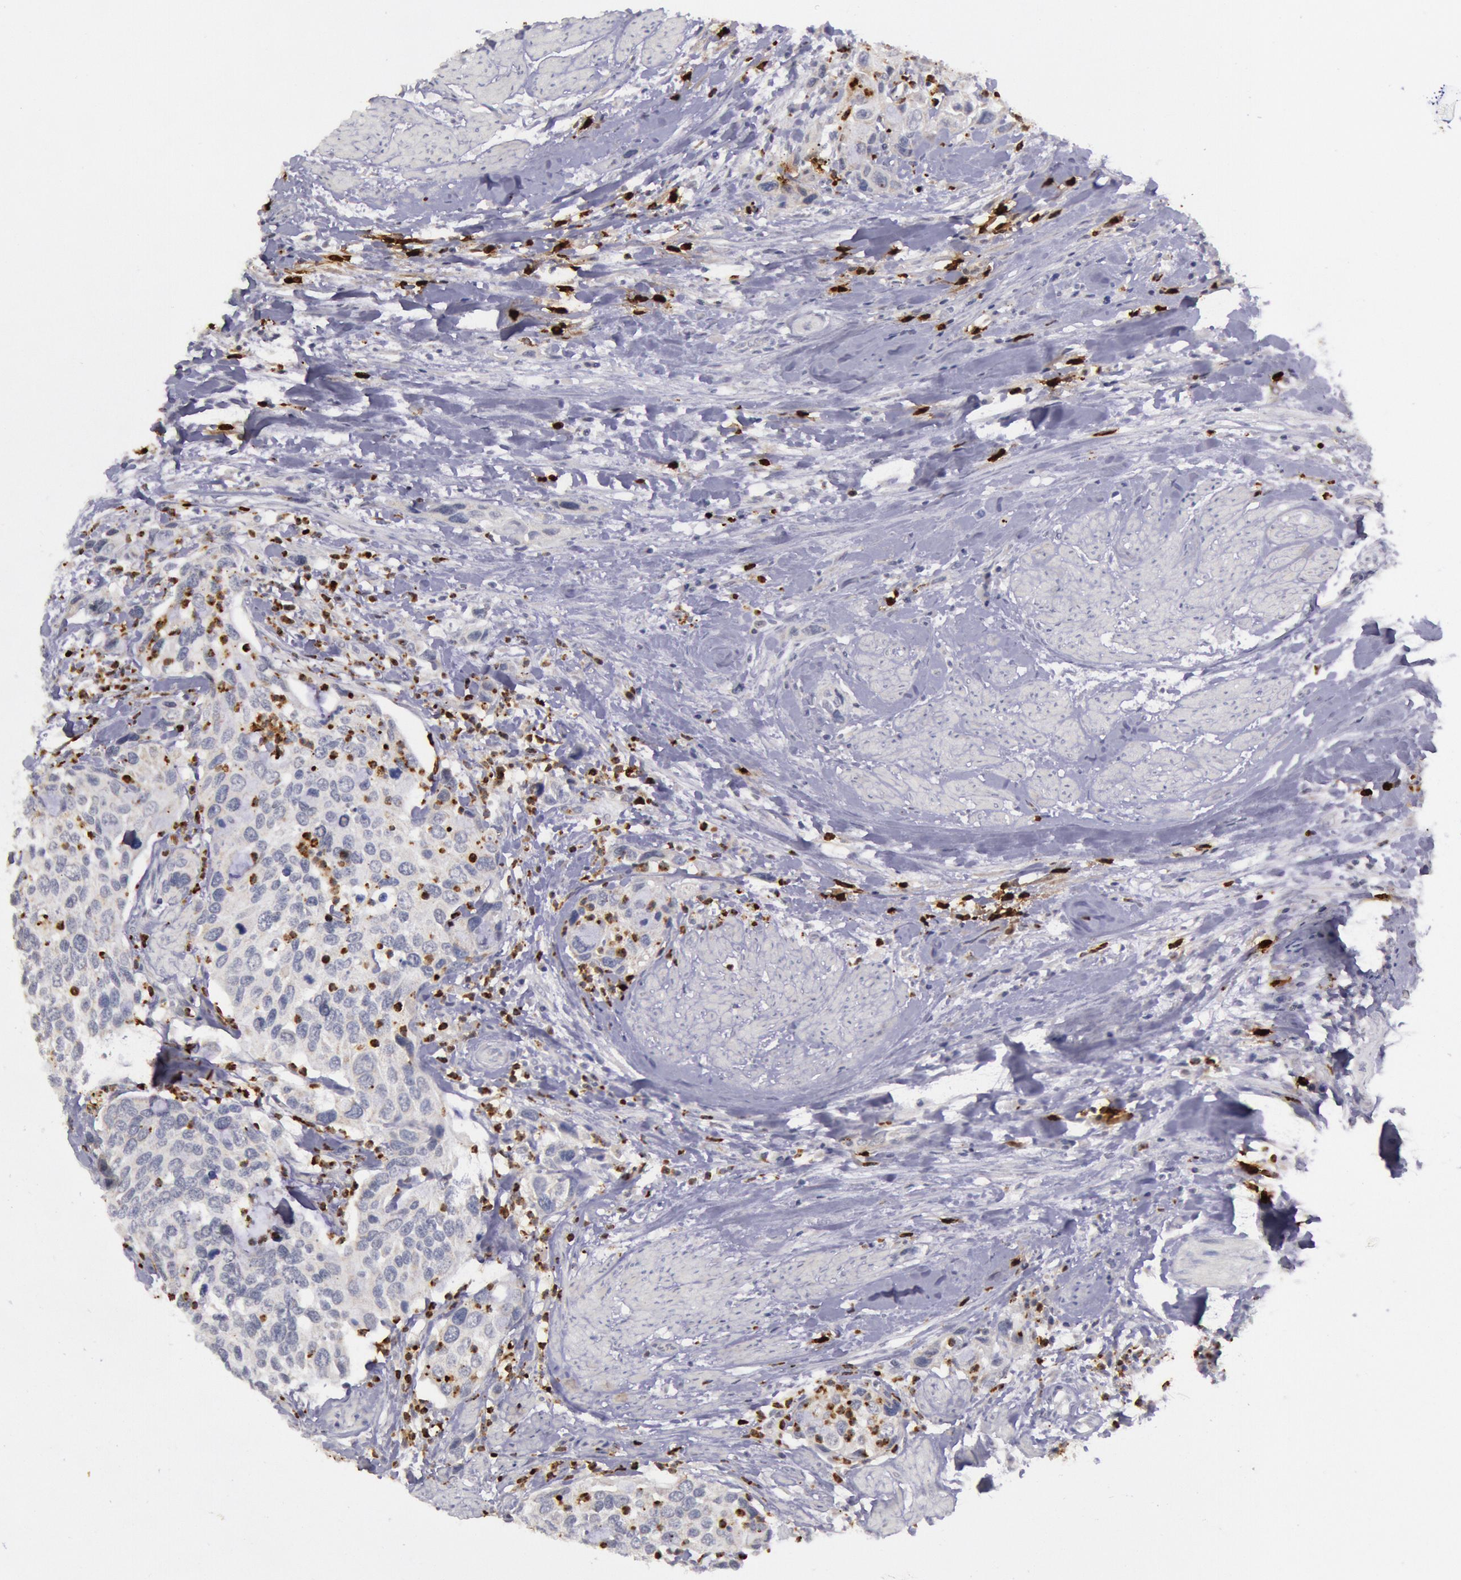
{"staining": {"intensity": "negative", "quantity": "none", "location": "none"}, "tissue": "urothelial cancer", "cell_type": "Tumor cells", "image_type": "cancer", "snomed": [{"axis": "morphology", "description": "Urothelial carcinoma, High grade"}, {"axis": "topography", "description": "Urinary bladder"}], "caption": "Immunohistochemical staining of human urothelial carcinoma (high-grade) shows no significant positivity in tumor cells.", "gene": "KDM6A", "patient": {"sex": "male", "age": 66}}